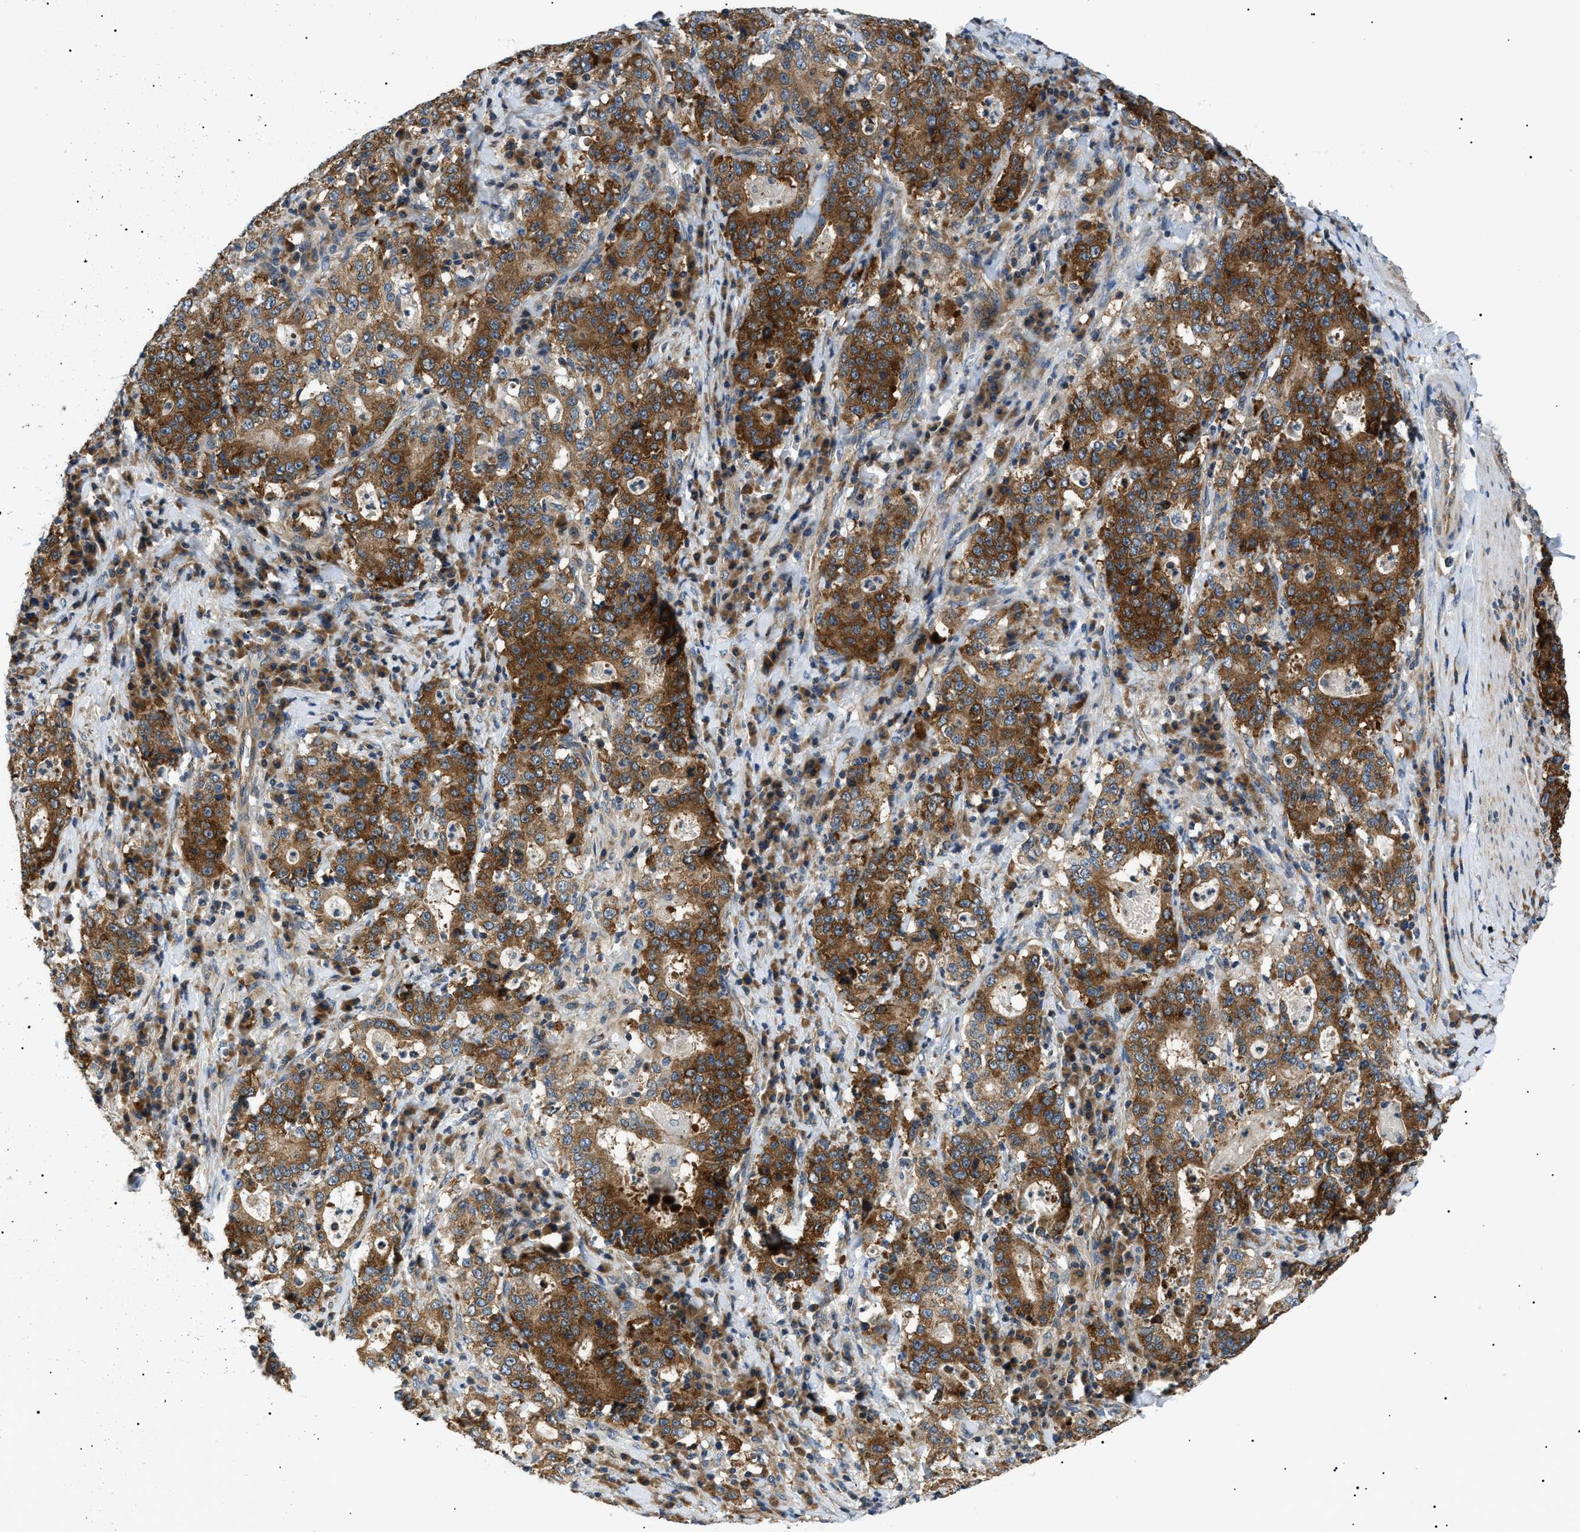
{"staining": {"intensity": "moderate", "quantity": ">75%", "location": "cytoplasmic/membranous"}, "tissue": "stomach cancer", "cell_type": "Tumor cells", "image_type": "cancer", "snomed": [{"axis": "morphology", "description": "Normal tissue, NOS"}, {"axis": "morphology", "description": "Adenocarcinoma, NOS"}, {"axis": "topography", "description": "Stomach, upper"}, {"axis": "topography", "description": "Stomach"}], "caption": "Tumor cells reveal moderate cytoplasmic/membranous expression in approximately >75% of cells in adenocarcinoma (stomach).", "gene": "SRPK1", "patient": {"sex": "male", "age": 59}}